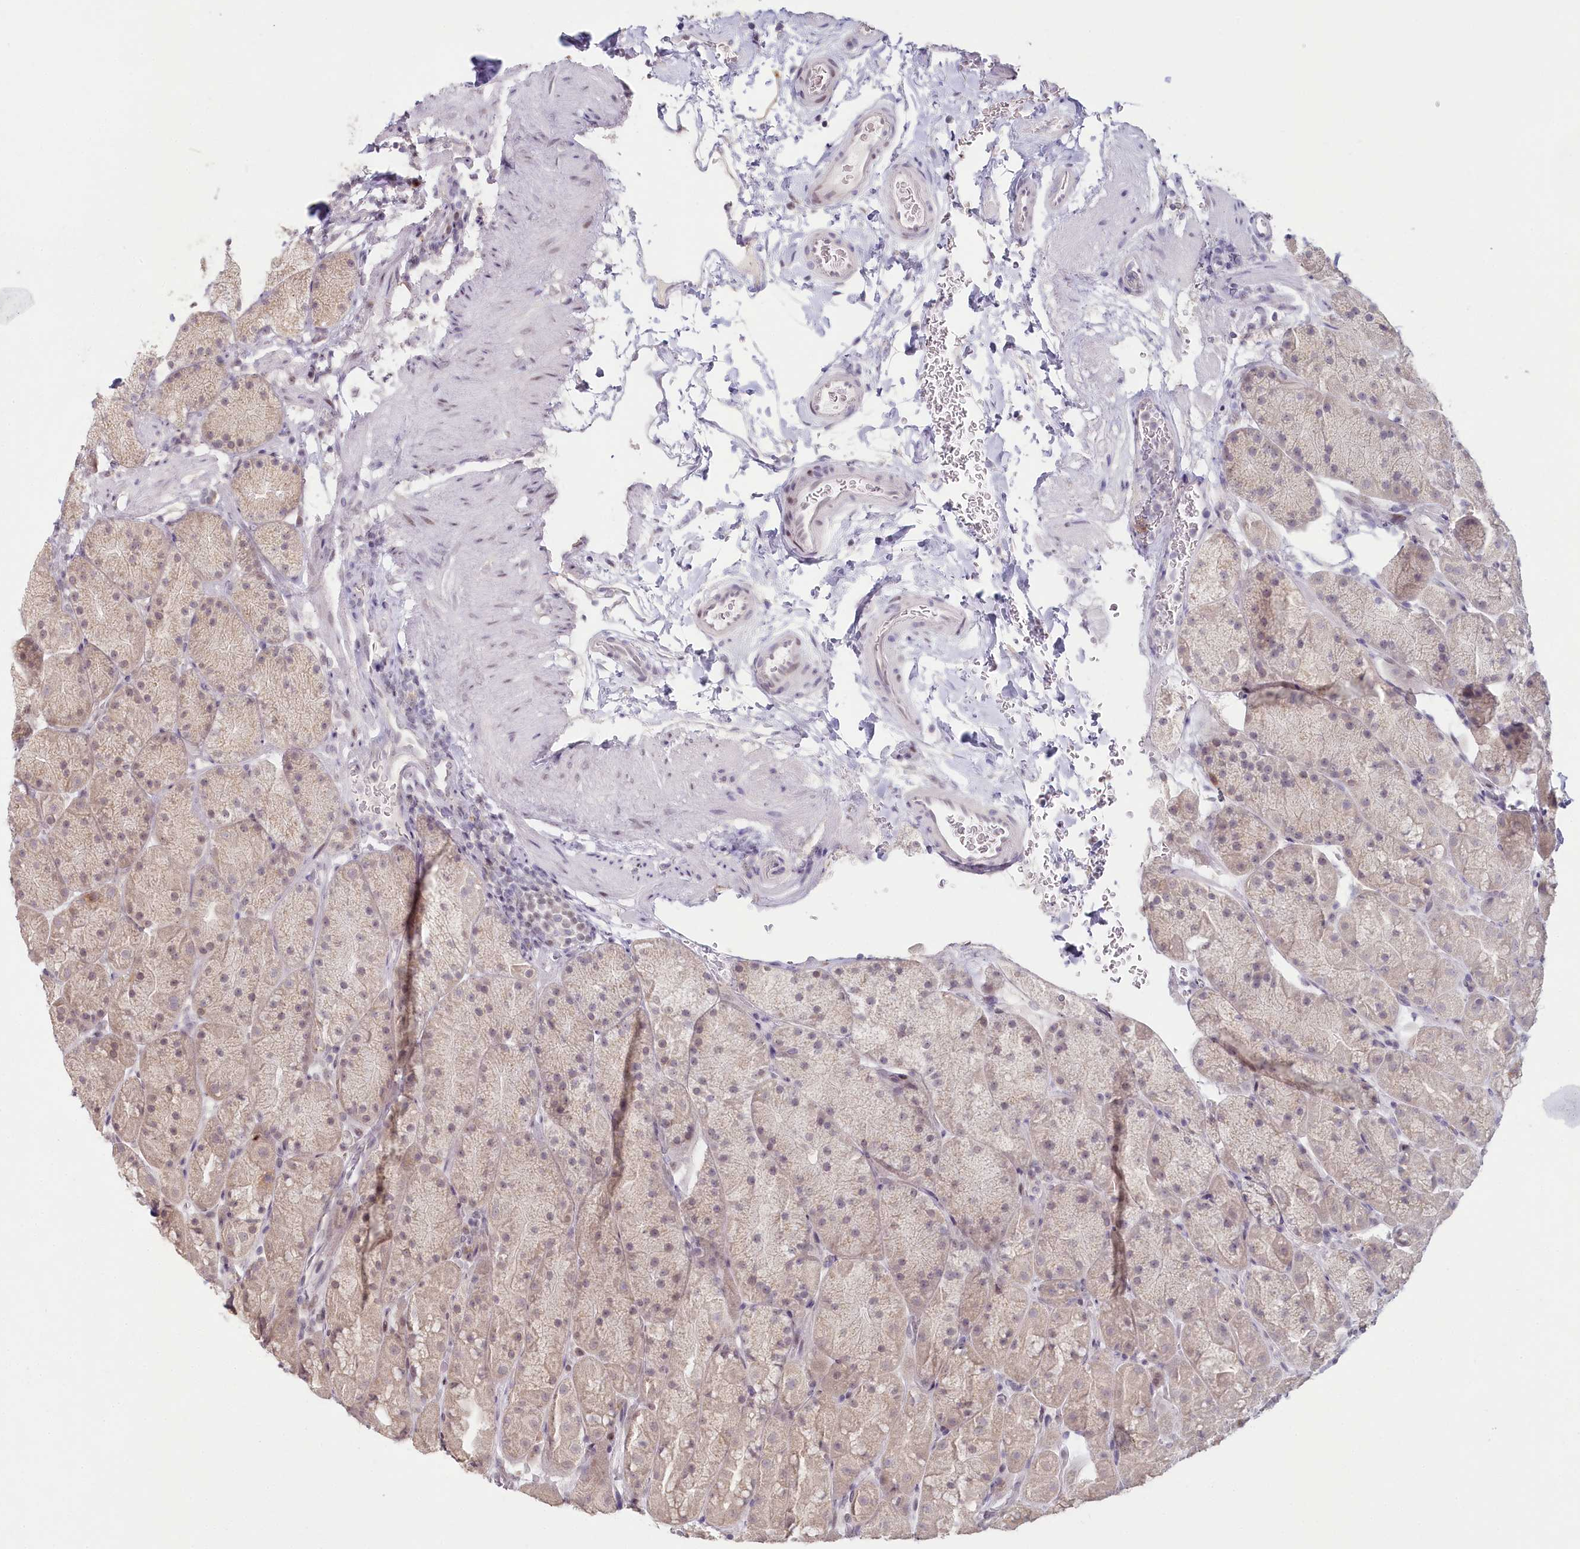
{"staining": {"intensity": "moderate", "quantity": "<25%", "location": "cytoplasmic/membranous,nuclear"}, "tissue": "stomach", "cell_type": "Glandular cells", "image_type": "normal", "snomed": [{"axis": "morphology", "description": "Normal tissue, NOS"}, {"axis": "topography", "description": "Stomach, upper"}, {"axis": "topography", "description": "Stomach, lower"}], "caption": "Normal stomach was stained to show a protein in brown. There is low levels of moderate cytoplasmic/membranous,nuclear expression in about <25% of glandular cells. (DAB IHC, brown staining for protein, blue staining for nuclei).", "gene": "HPD", "patient": {"sex": "male", "age": 67}}